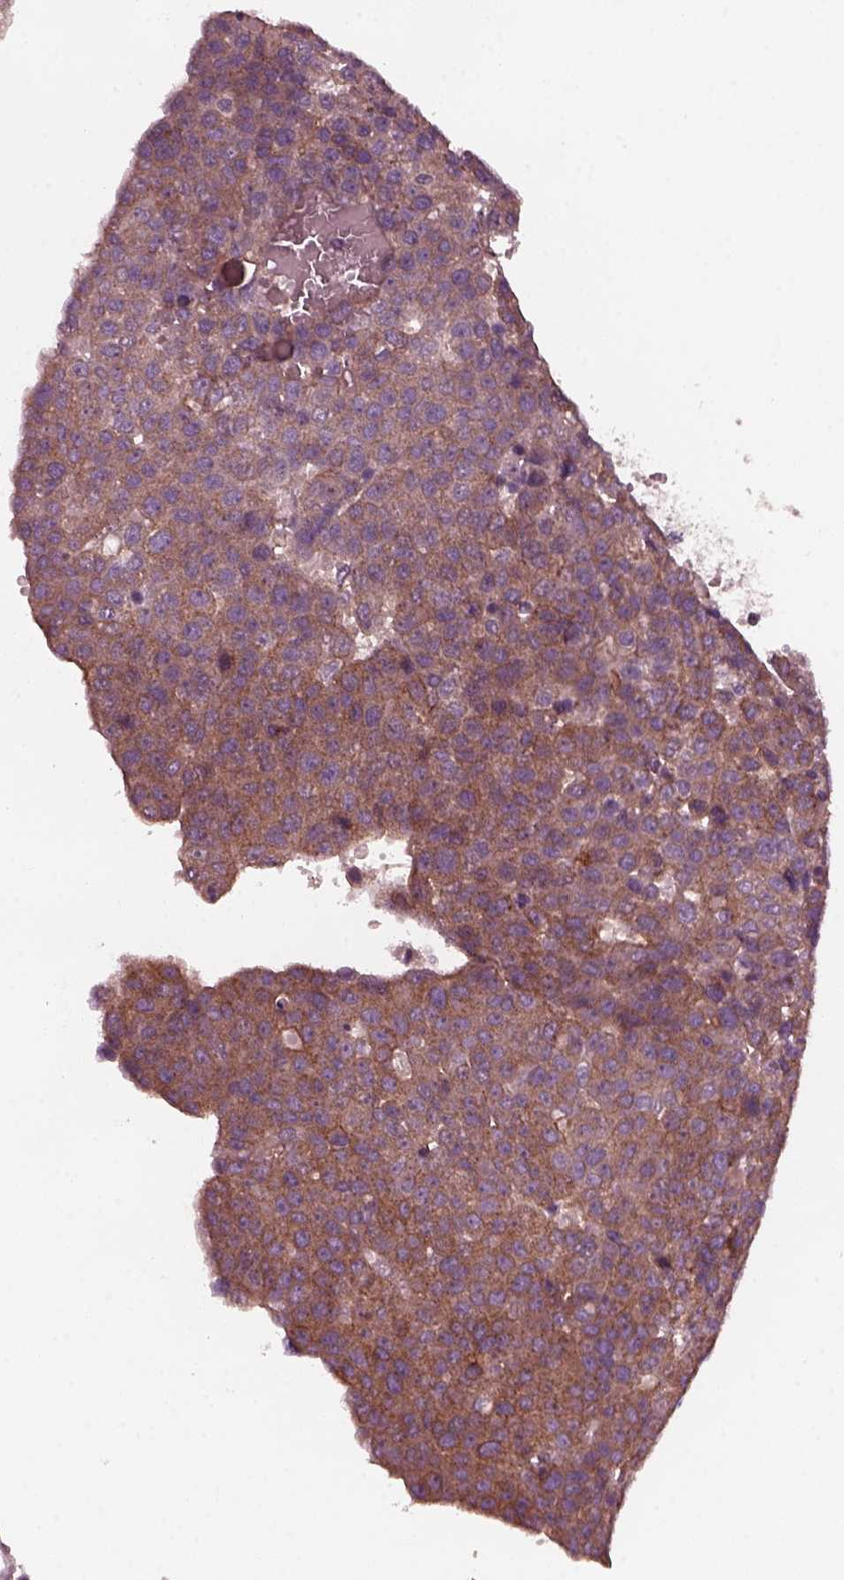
{"staining": {"intensity": "moderate", "quantity": ">75%", "location": "cytoplasmic/membranous"}, "tissue": "pancreatic cancer", "cell_type": "Tumor cells", "image_type": "cancer", "snomed": [{"axis": "morphology", "description": "Adenocarcinoma, NOS"}, {"axis": "topography", "description": "Pancreas"}], "caption": "DAB (3,3'-diaminobenzidine) immunohistochemical staining of human pancreatic cancer reveals moderate cytoplasmic/membranous protein expression in approximately >75% of tumor cells. (DAB (3,3'-diaminobenzidine) = brown stain, brightfield microscopy at high magnification).", "gene": "TUBG1", "patient": {"sex": "female", "age": 61}}